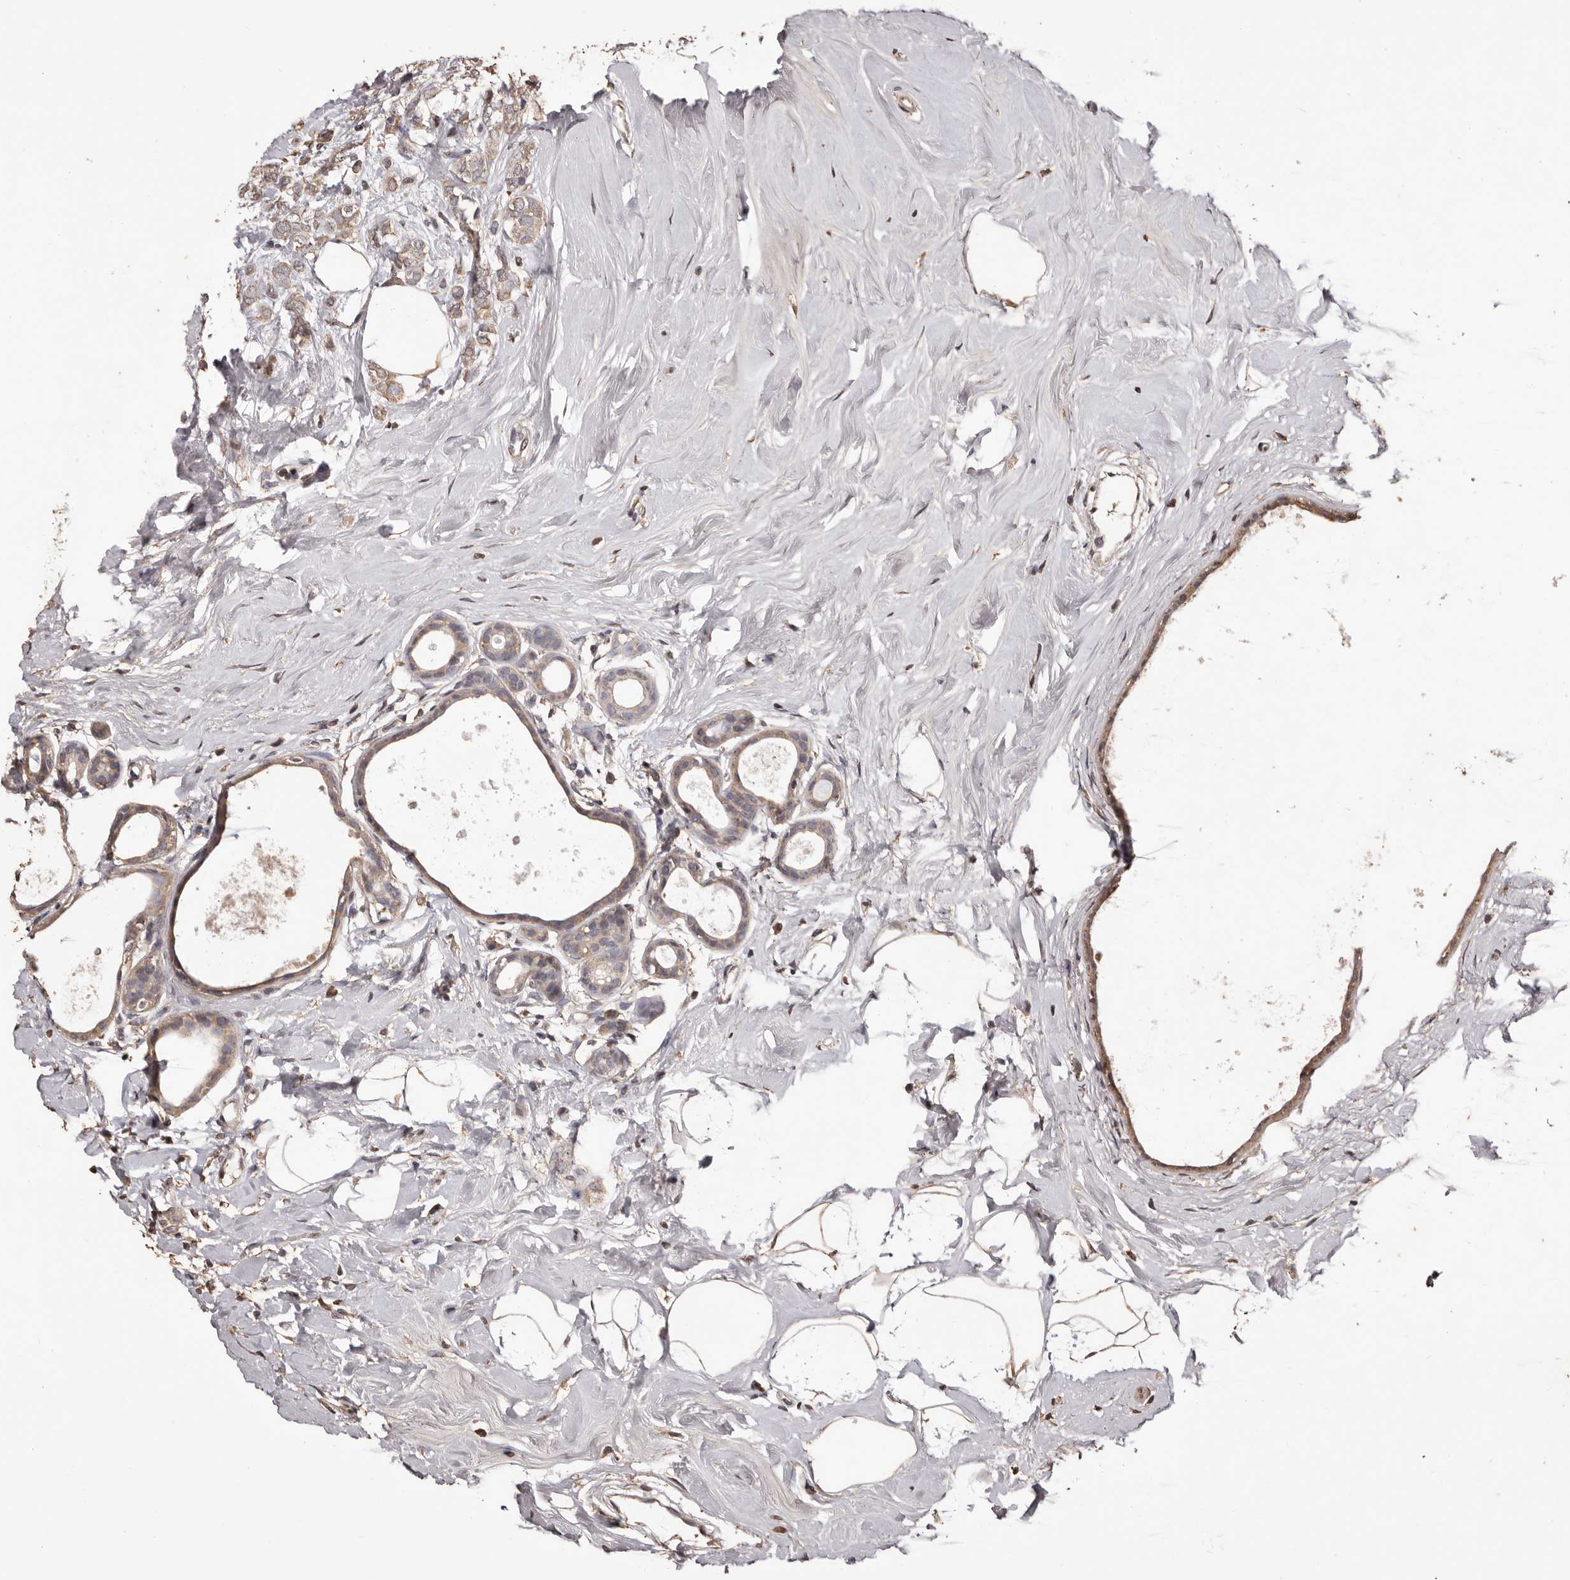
{"staining": {"intensity": "weak", "quantity": ">75%", "location": "cytoplasmic/membranous"}, "tissue": "breast cancer", "cell_type": "Tumor cells", "image_type": "cancer", "snomed": [{"axis": "morphology", "description": "Lobular carcinoma"}, {"axis": "topography", "description": "Breast"}], "caption": "High-magnification brightfield microscopy of breast cancer stained with DAB (brown) and counterstained with hematoxylin (blue). tumor cells exhibit weak cytoplasmic/membranous staining is appreciated in approximately>75% of cells.", "gene": "NAV1", "patient": {"sex": "female", "age": 47}}